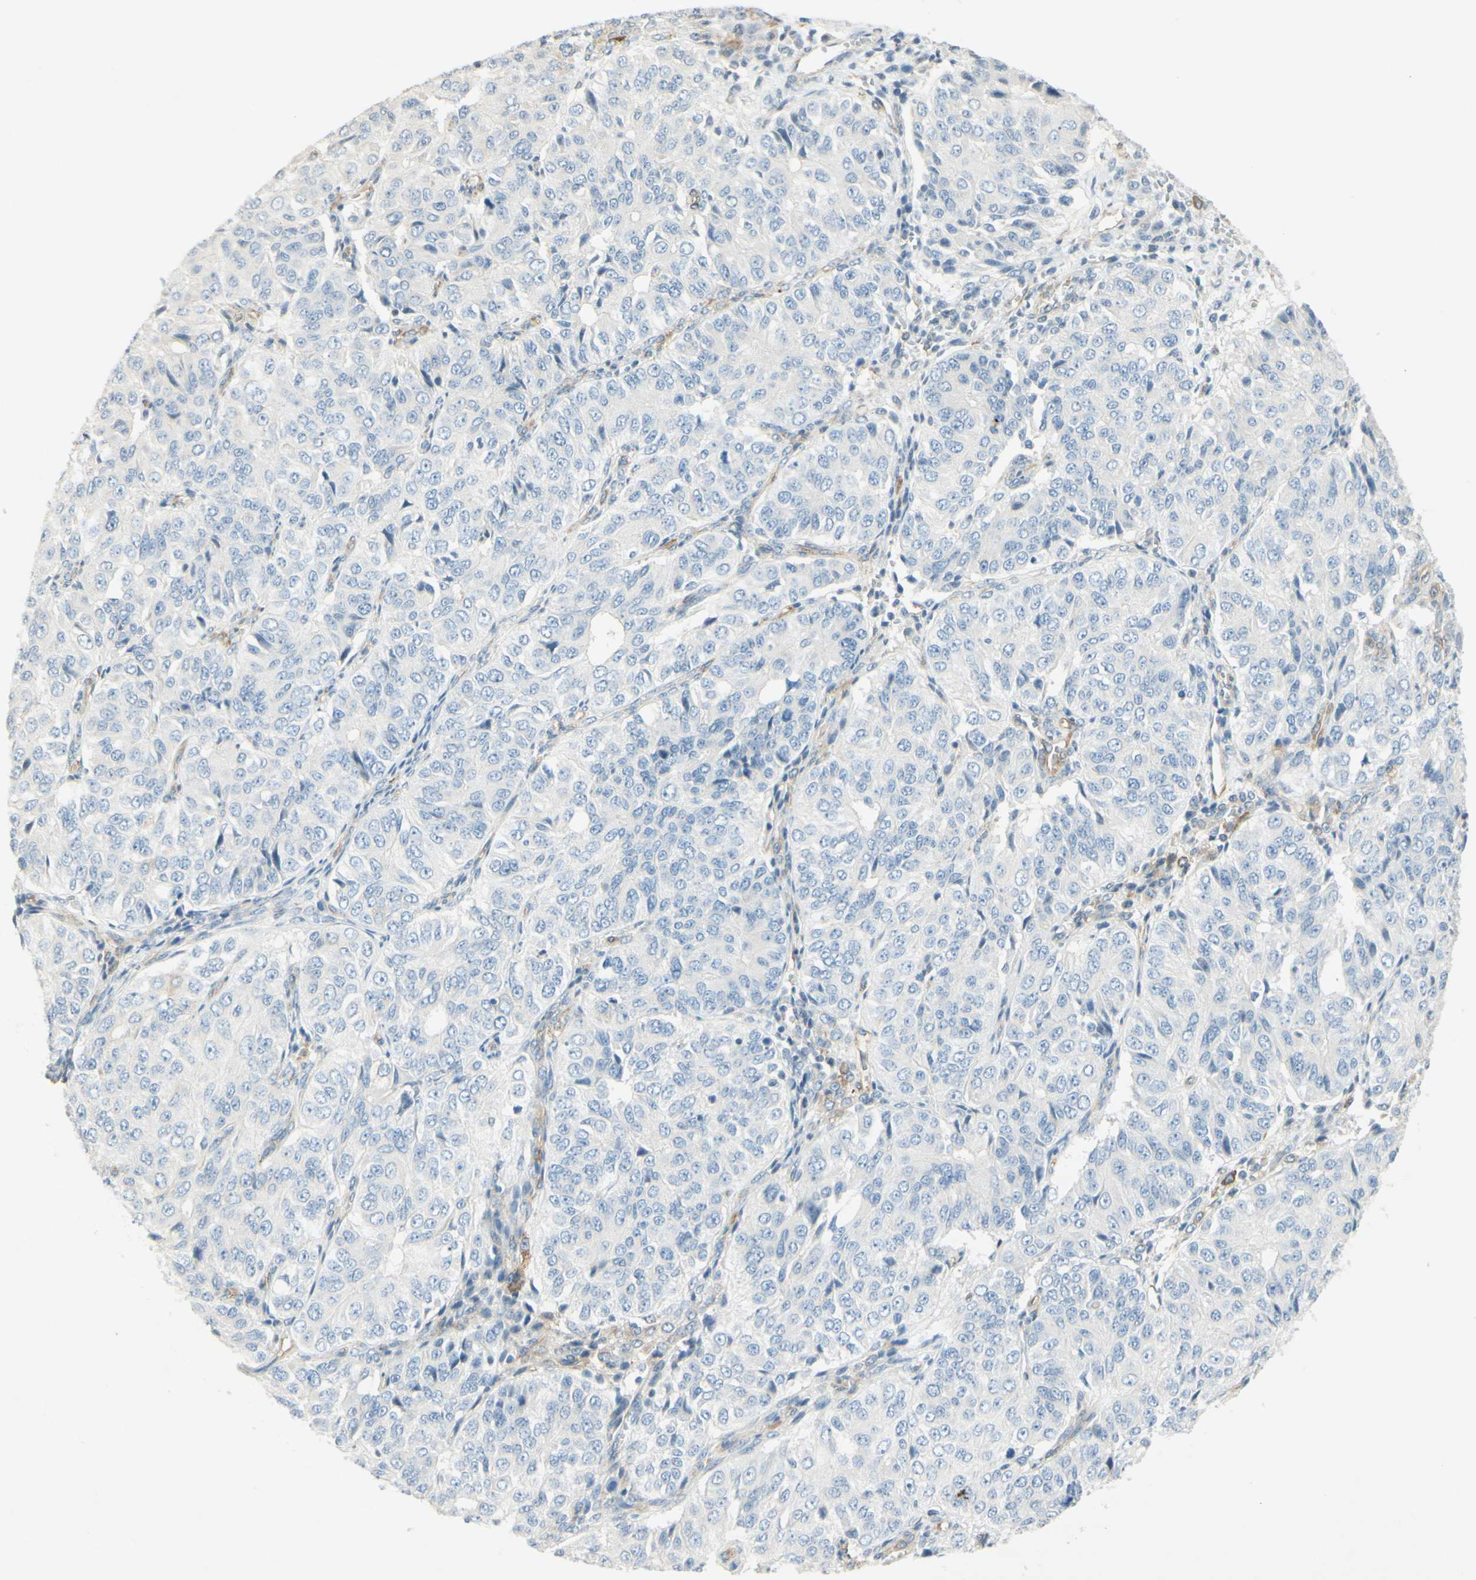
{"staining": {"intensity": "negative", "quantity": "none", "location": "none"}, "tissue": "ovarian cancer", "cell_type": "Tumor cells", "image_type": "cancer", "snomed": [{"axis": "morphology", "description": "Carcinoma, endometroid"}, {"axis": "topography", "description": "Ovary"}], "caption": "Immunohistochemical staining of human ovarian cancer exhibits no significant staining in tumor cells. The staining is performed using DAB brown chromogen with nuclei counter-stained in using hematoxylin.", "gene": "MAP1B", "patient": {"sex": "female", "age": 51}}